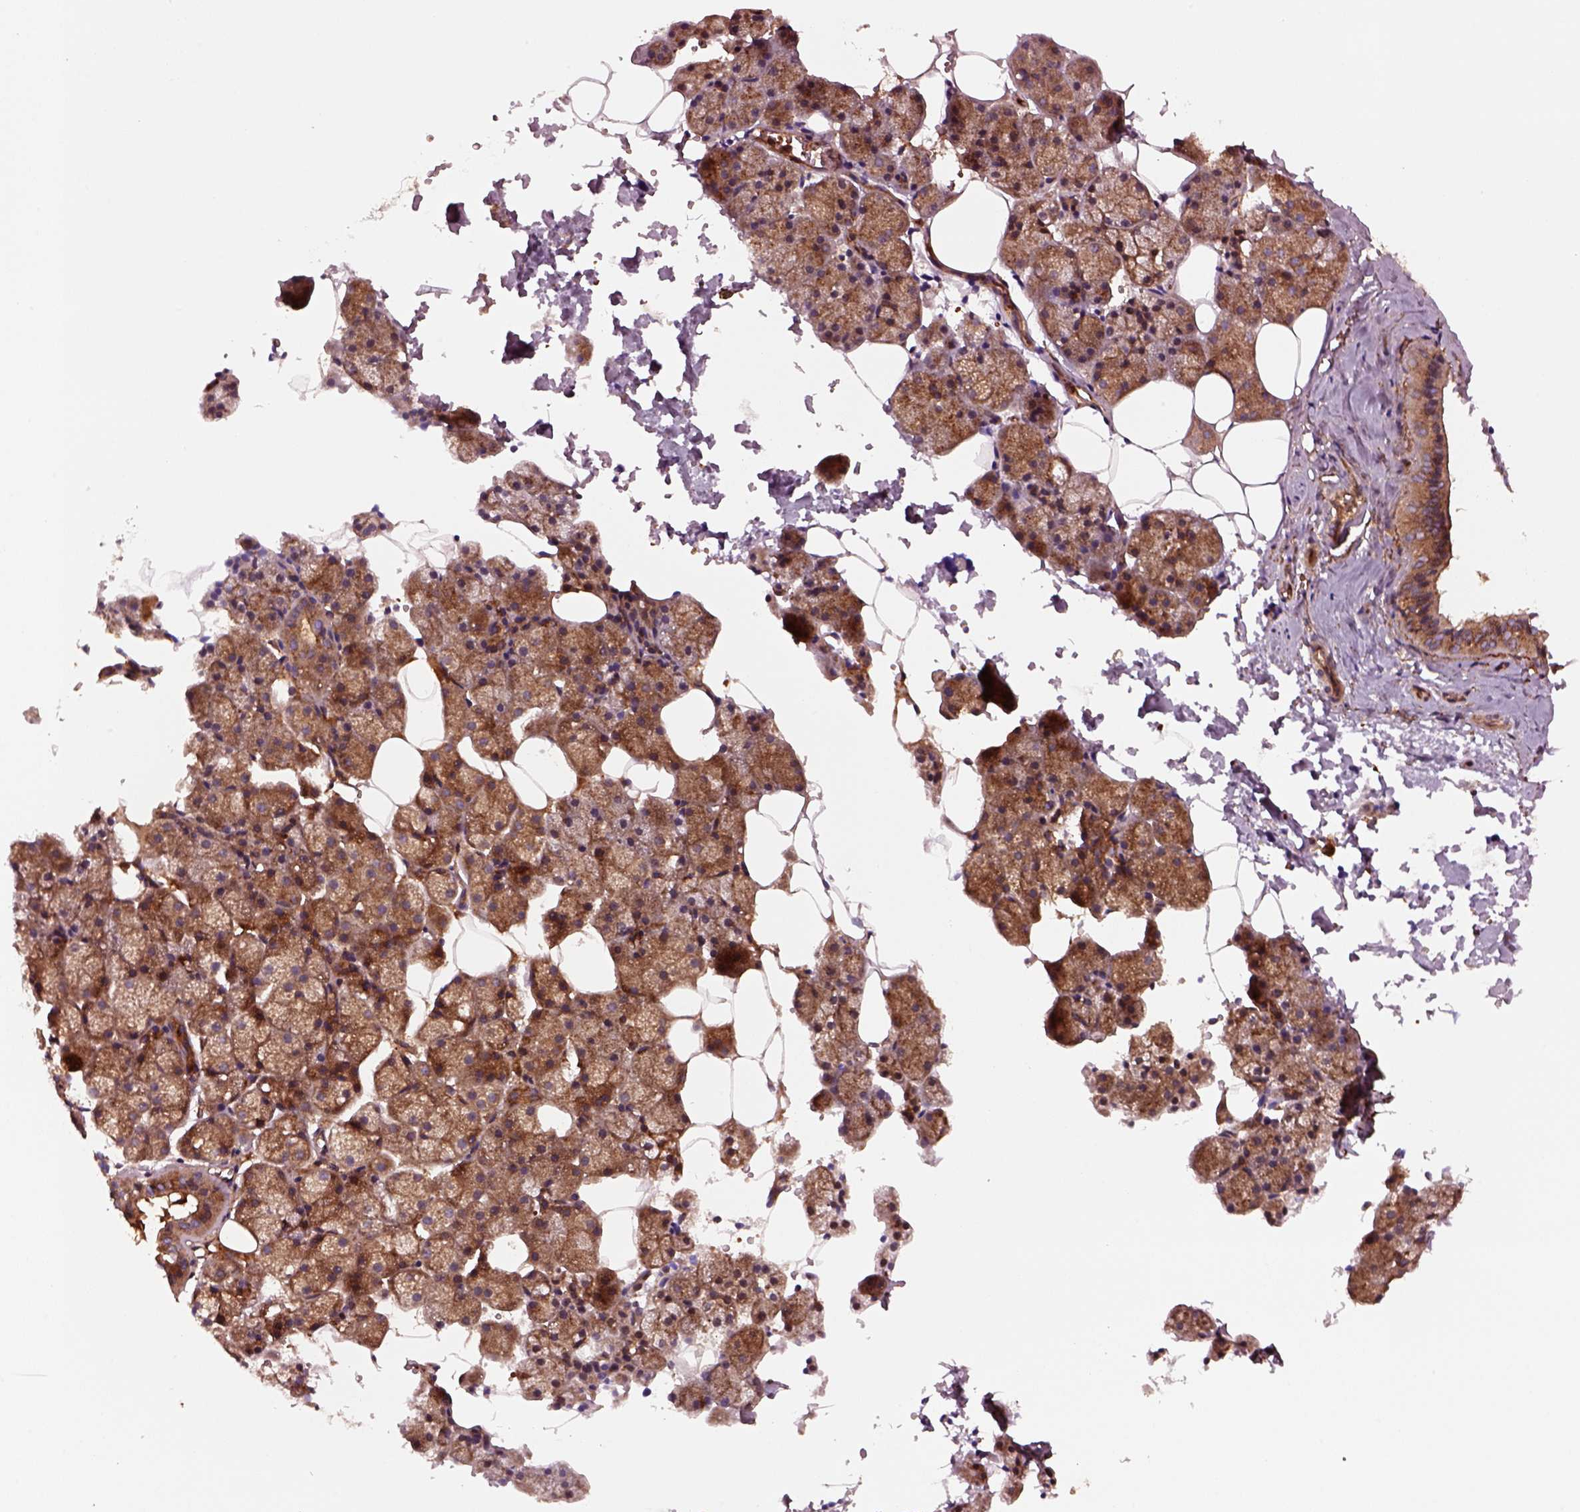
{"staining": {"intensity": "strong", "quantity": "25%-75%", "location": "cytoplasmic/membranous"}, "tissue": "salivary gland", "cell_type": "Glandular cells", "image_type": "normal", "snomed": [{"axis": "morphology", "description": "Normal tissue, NOS"}, {"axis": "topography", "description": "Salivary gland"}], "caption": "Brown immunohistochemical staining in unremarkable salivary gland demonstrates strong cytoplasmic/membranous staining in approximately 25%-75% of glandular cells. (IHC, brightfield microscopy, high magnification).", "gene": "WASHC2A", "patient": {"sex": "male", "age": 38}}